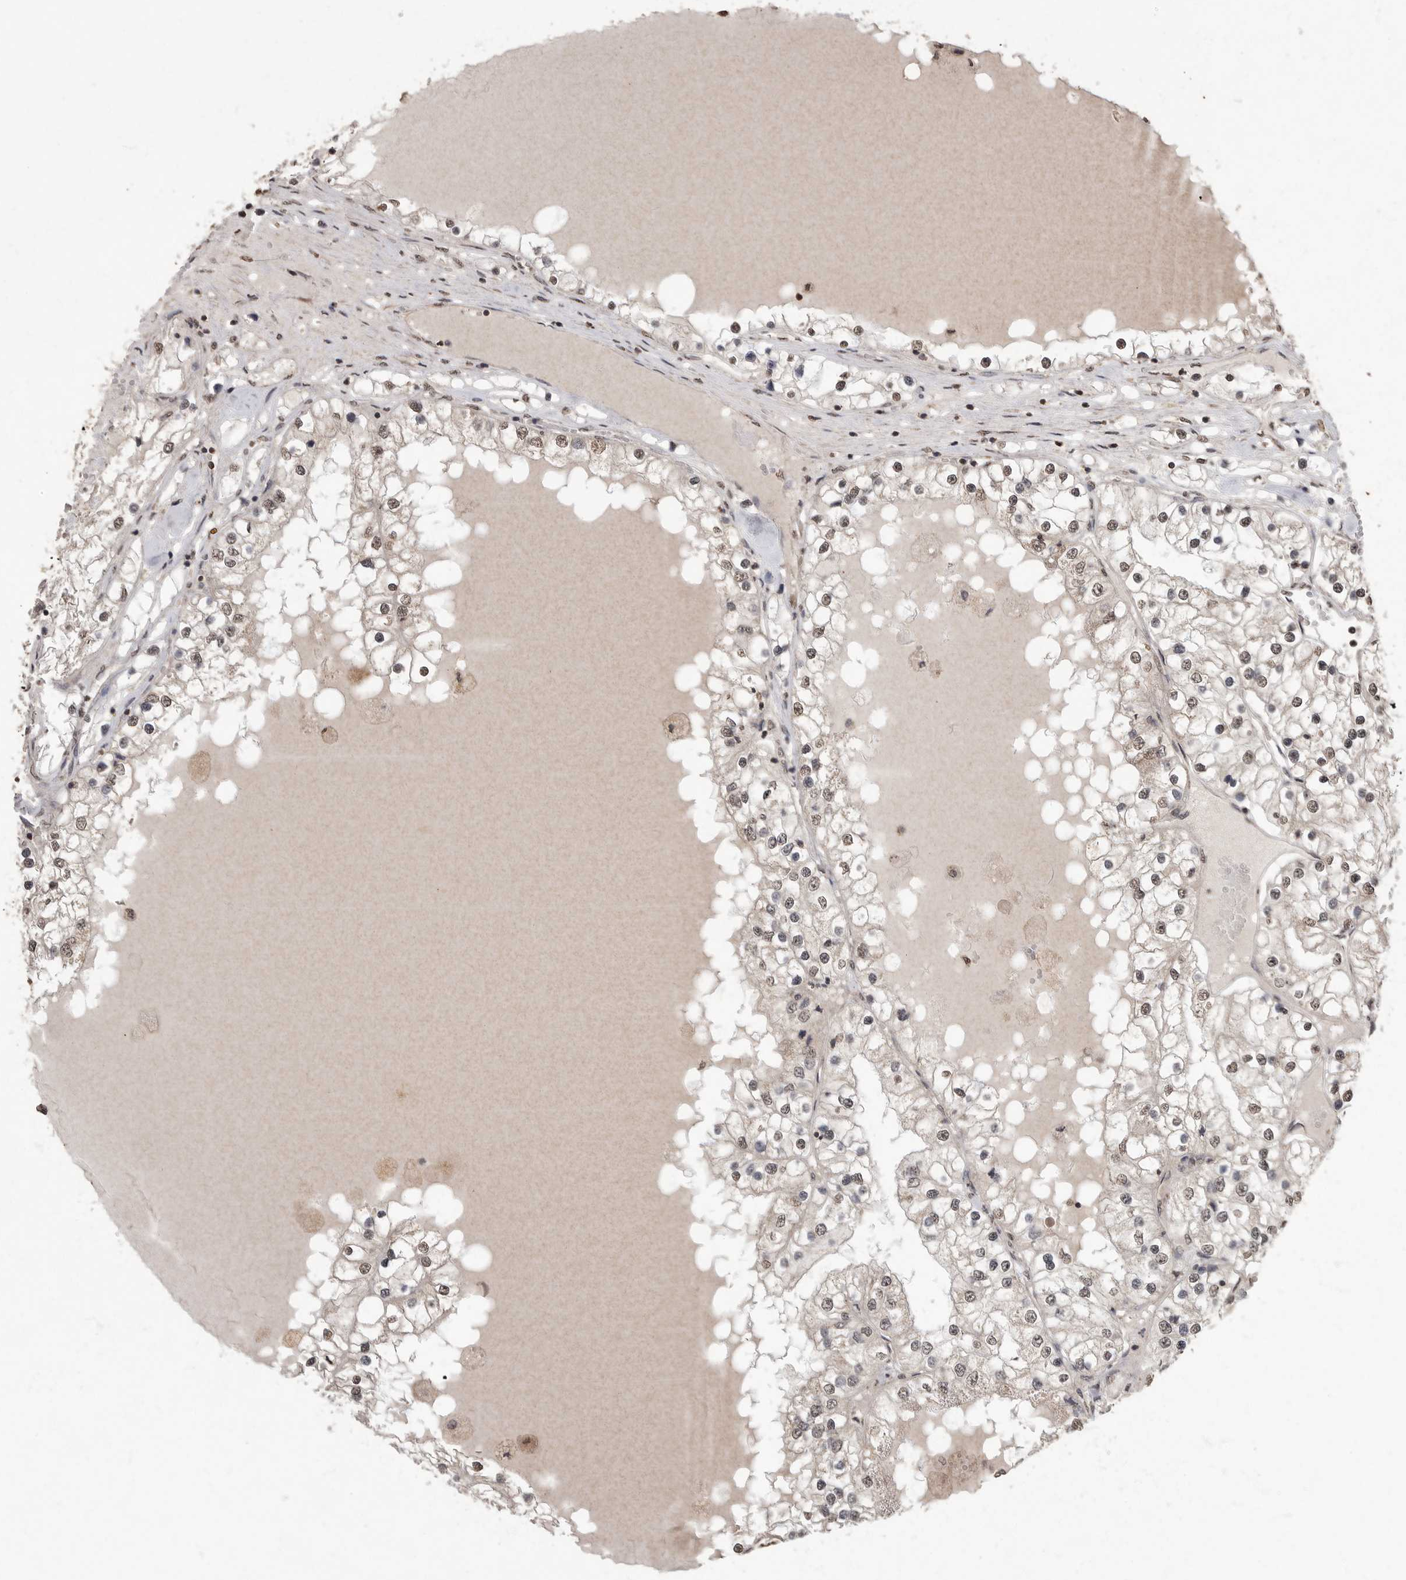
{"staining": {"intensity": "weak", "quantity": ">75%", "location": "nuclear"}, "tissue": "renal cancer", "cell_type": "Tumor cells", "image_type": "cancer", "snomed": [{"axis": "morphology", "description": "Adenocarcinoma, NOS"}, {"axis": "topography", "description": "Kidney"}], "caption": "Weak nuclear staining for a protein is present in about >75% of tumor cells of adenocarcinoma (renal) using immunohistochemistry (IHC).", "gene": "MAFG", "patient": {"sex": "male", "age": 68}}